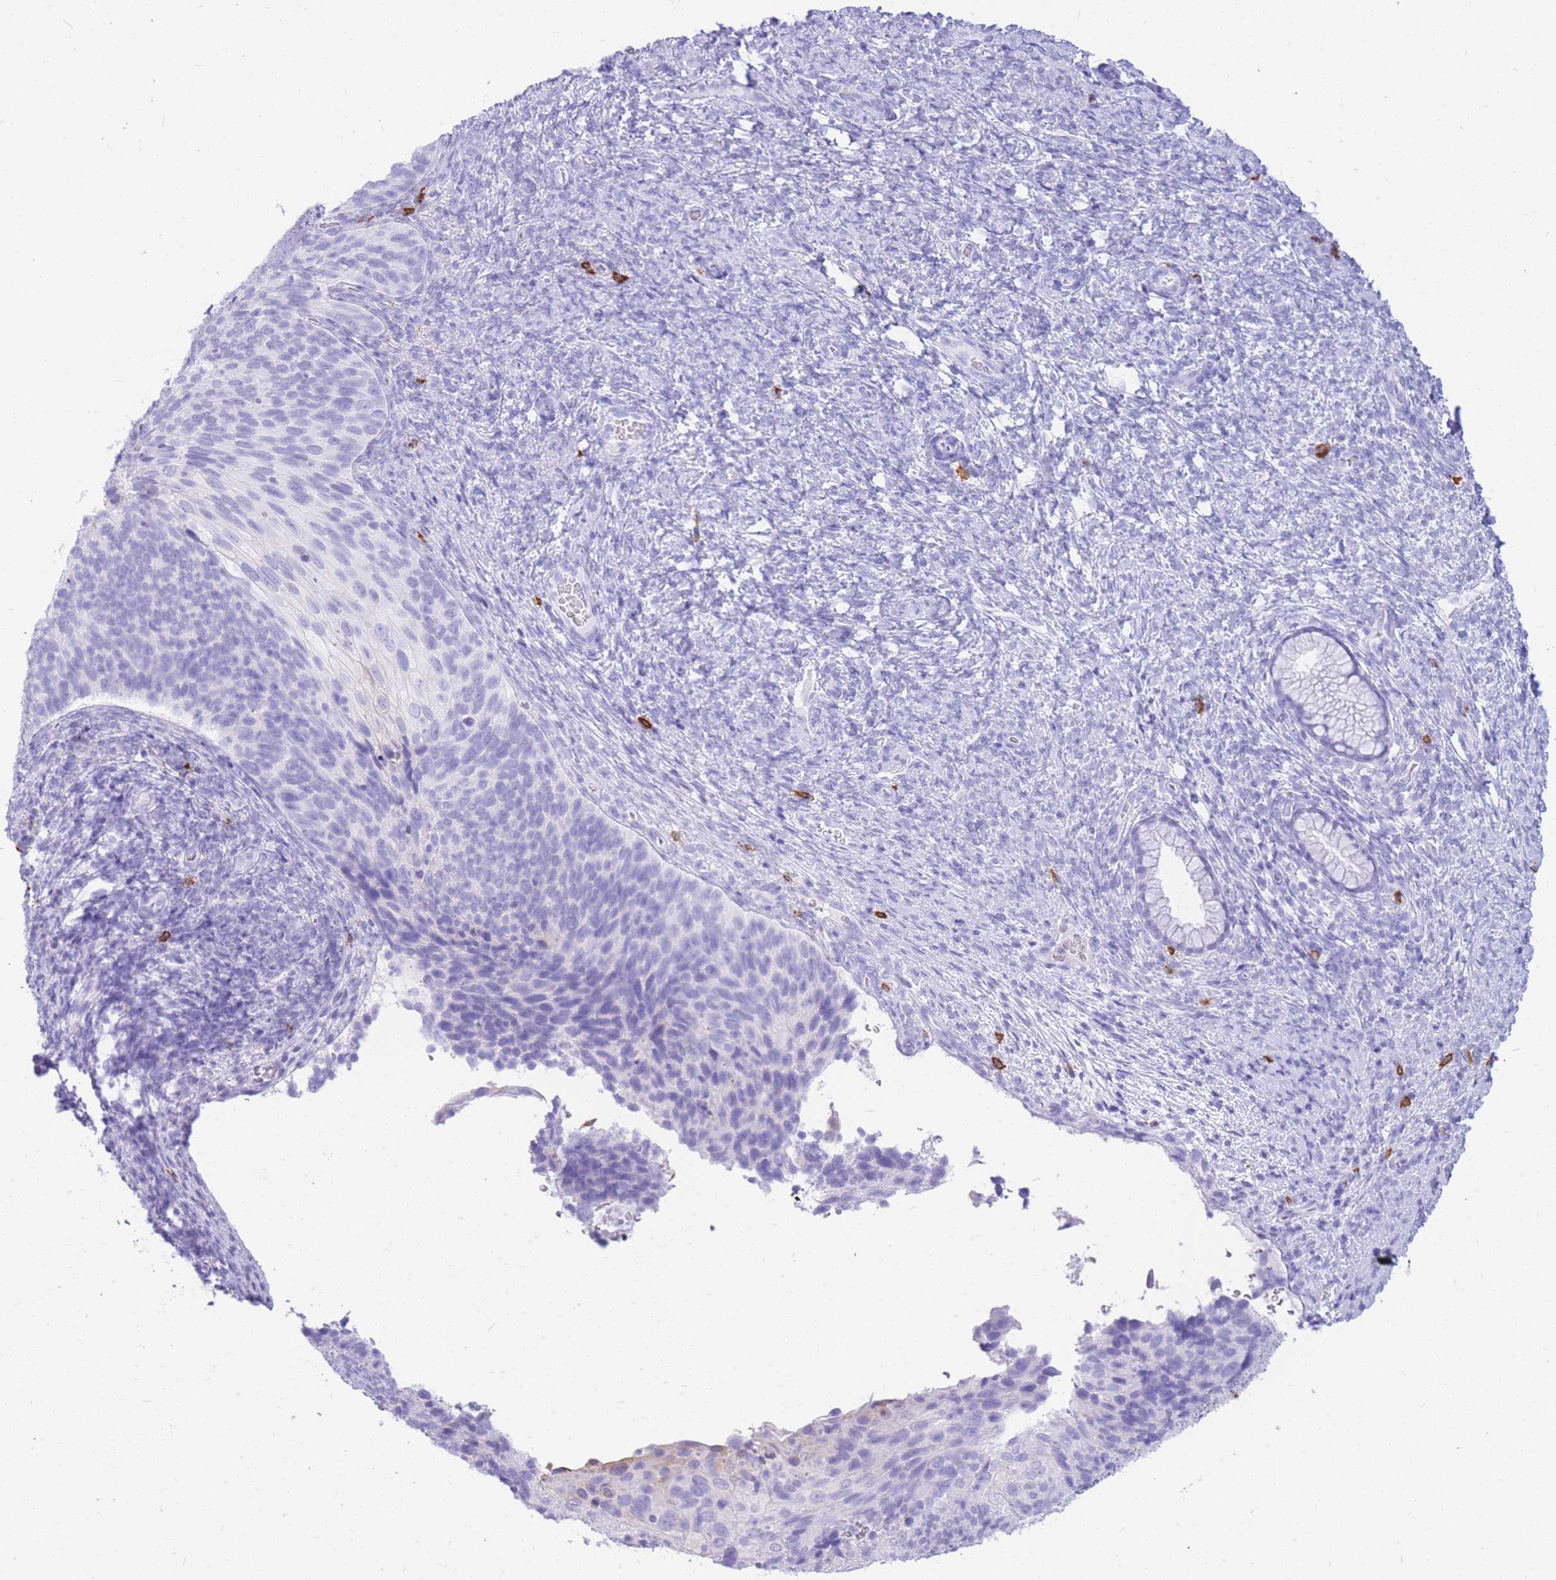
{"staining": {"intensity": "negative", "quantity": "none", "location": "none"}, "tissue": "cervical cancer", "cell_type": "Tumor cells", "image_type": "cancer", "snomed": [{"axis": "morphology", "description": "Squamous cell carcinoma, NOS"}, {"axis": "topography", "description": "Cervix"}], "caption": "A high-resolution photomicrograph shows immunohistochemistry (IHC) staining of cervical squamous cell carcinoma, which reveals no significant staining in tumor cells.", "gene": "HERC1", "patient": {"sex": "female", "age": 80}}